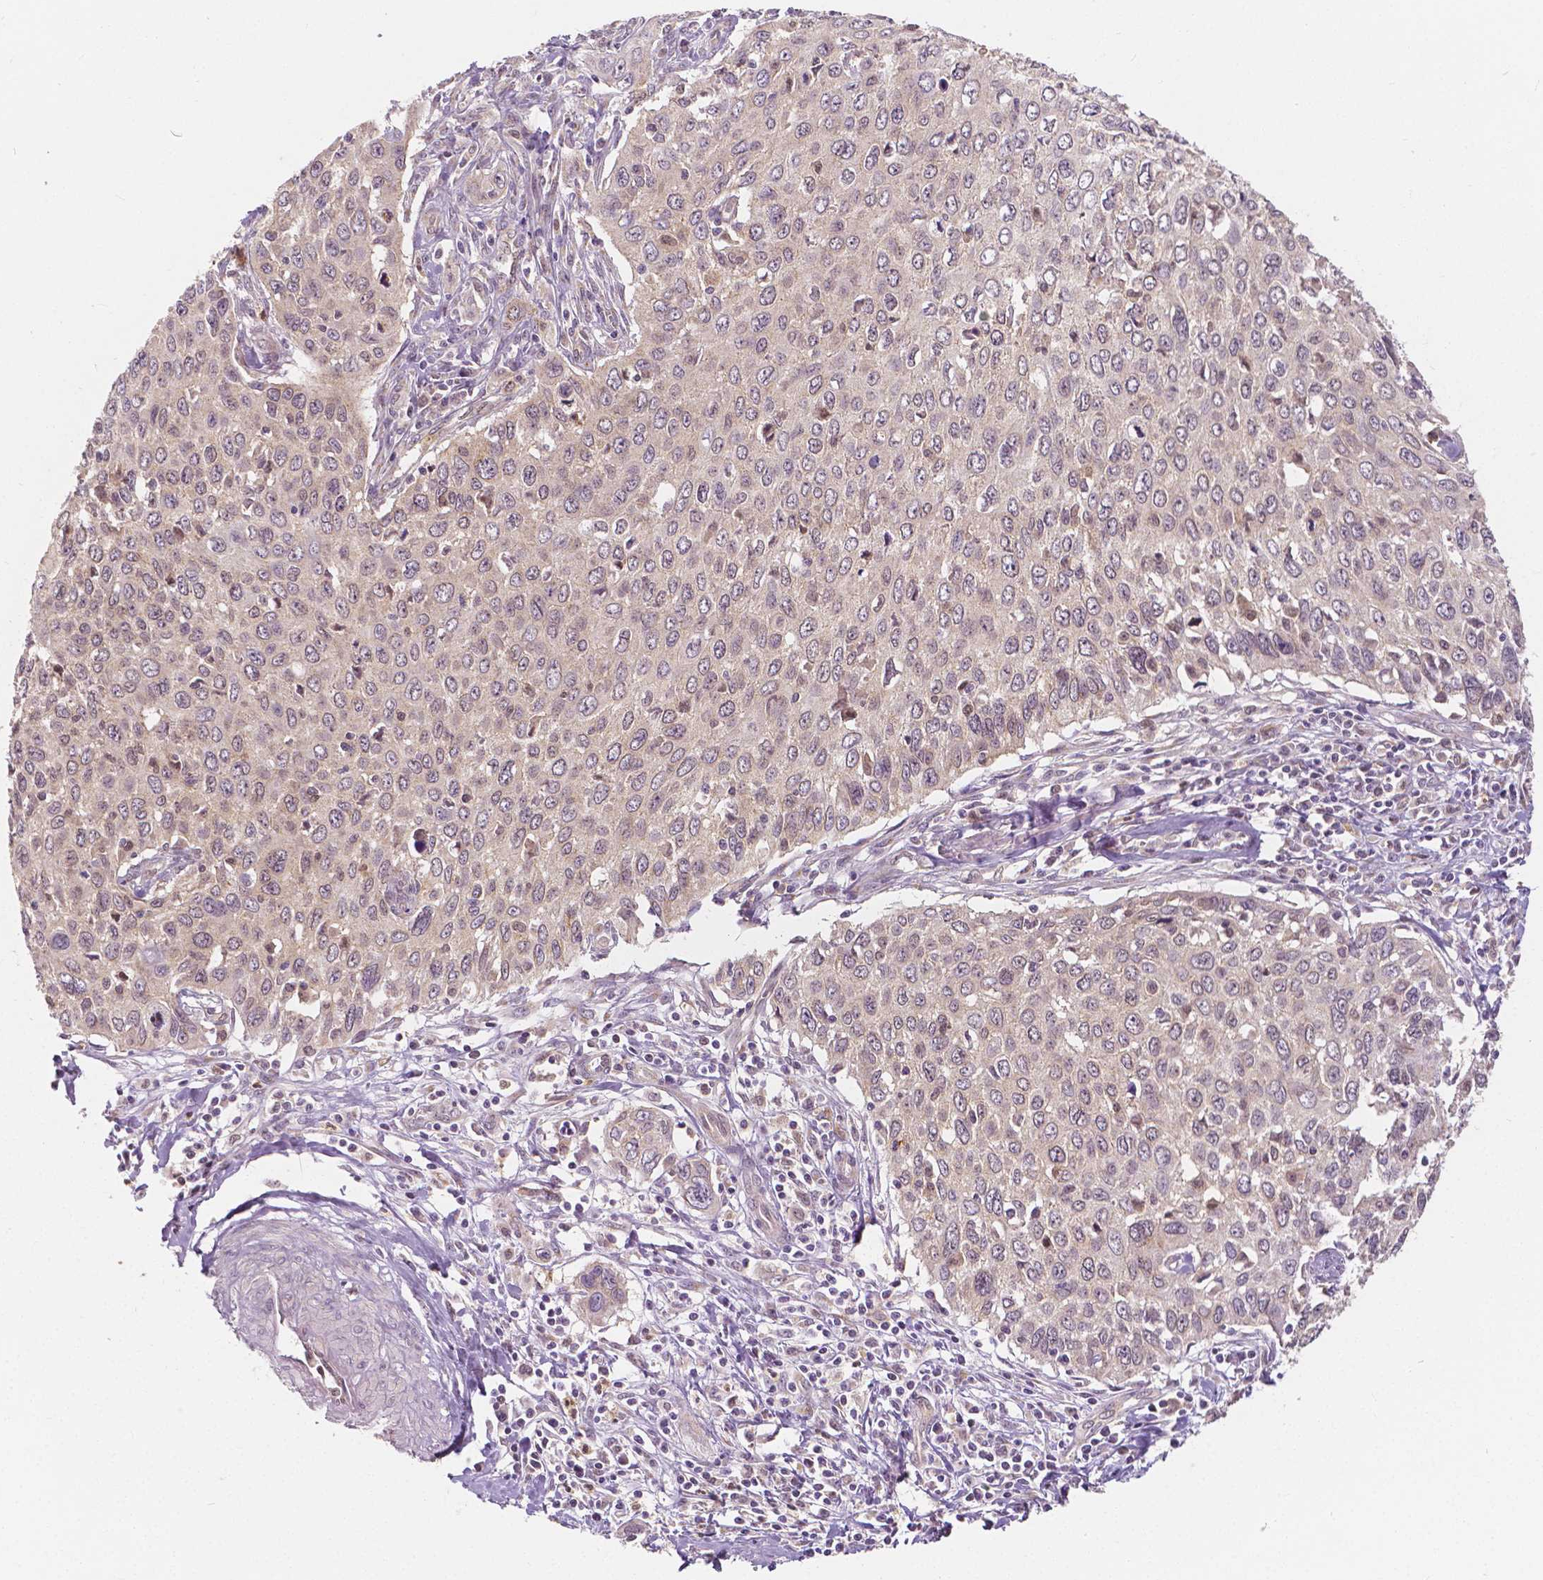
{"staining": {"intensity": "negative", "quantity": "none", "location": "none"}, "tissue": "cervical cancer", "cell_type": "Tumor cells", "image_type": "cancer", "snomed": [{"axis": "morphology", "description": "Squamous cell carcinoma, NOS"}, {"axis": "topography", "description": "Cervix"}], "caption": "DAB immunohistochemical staining of human squamous cell carcinoma (cervical) shows no significant expression in tumor cells. Brightfield microscopy of immunohistochemistry (IHC) stained with DAB (brown) and hematoxylin (blue), captured at high magnification.", "gene": "NAPRT", "patient": {"sex": "female", "age": 38}}